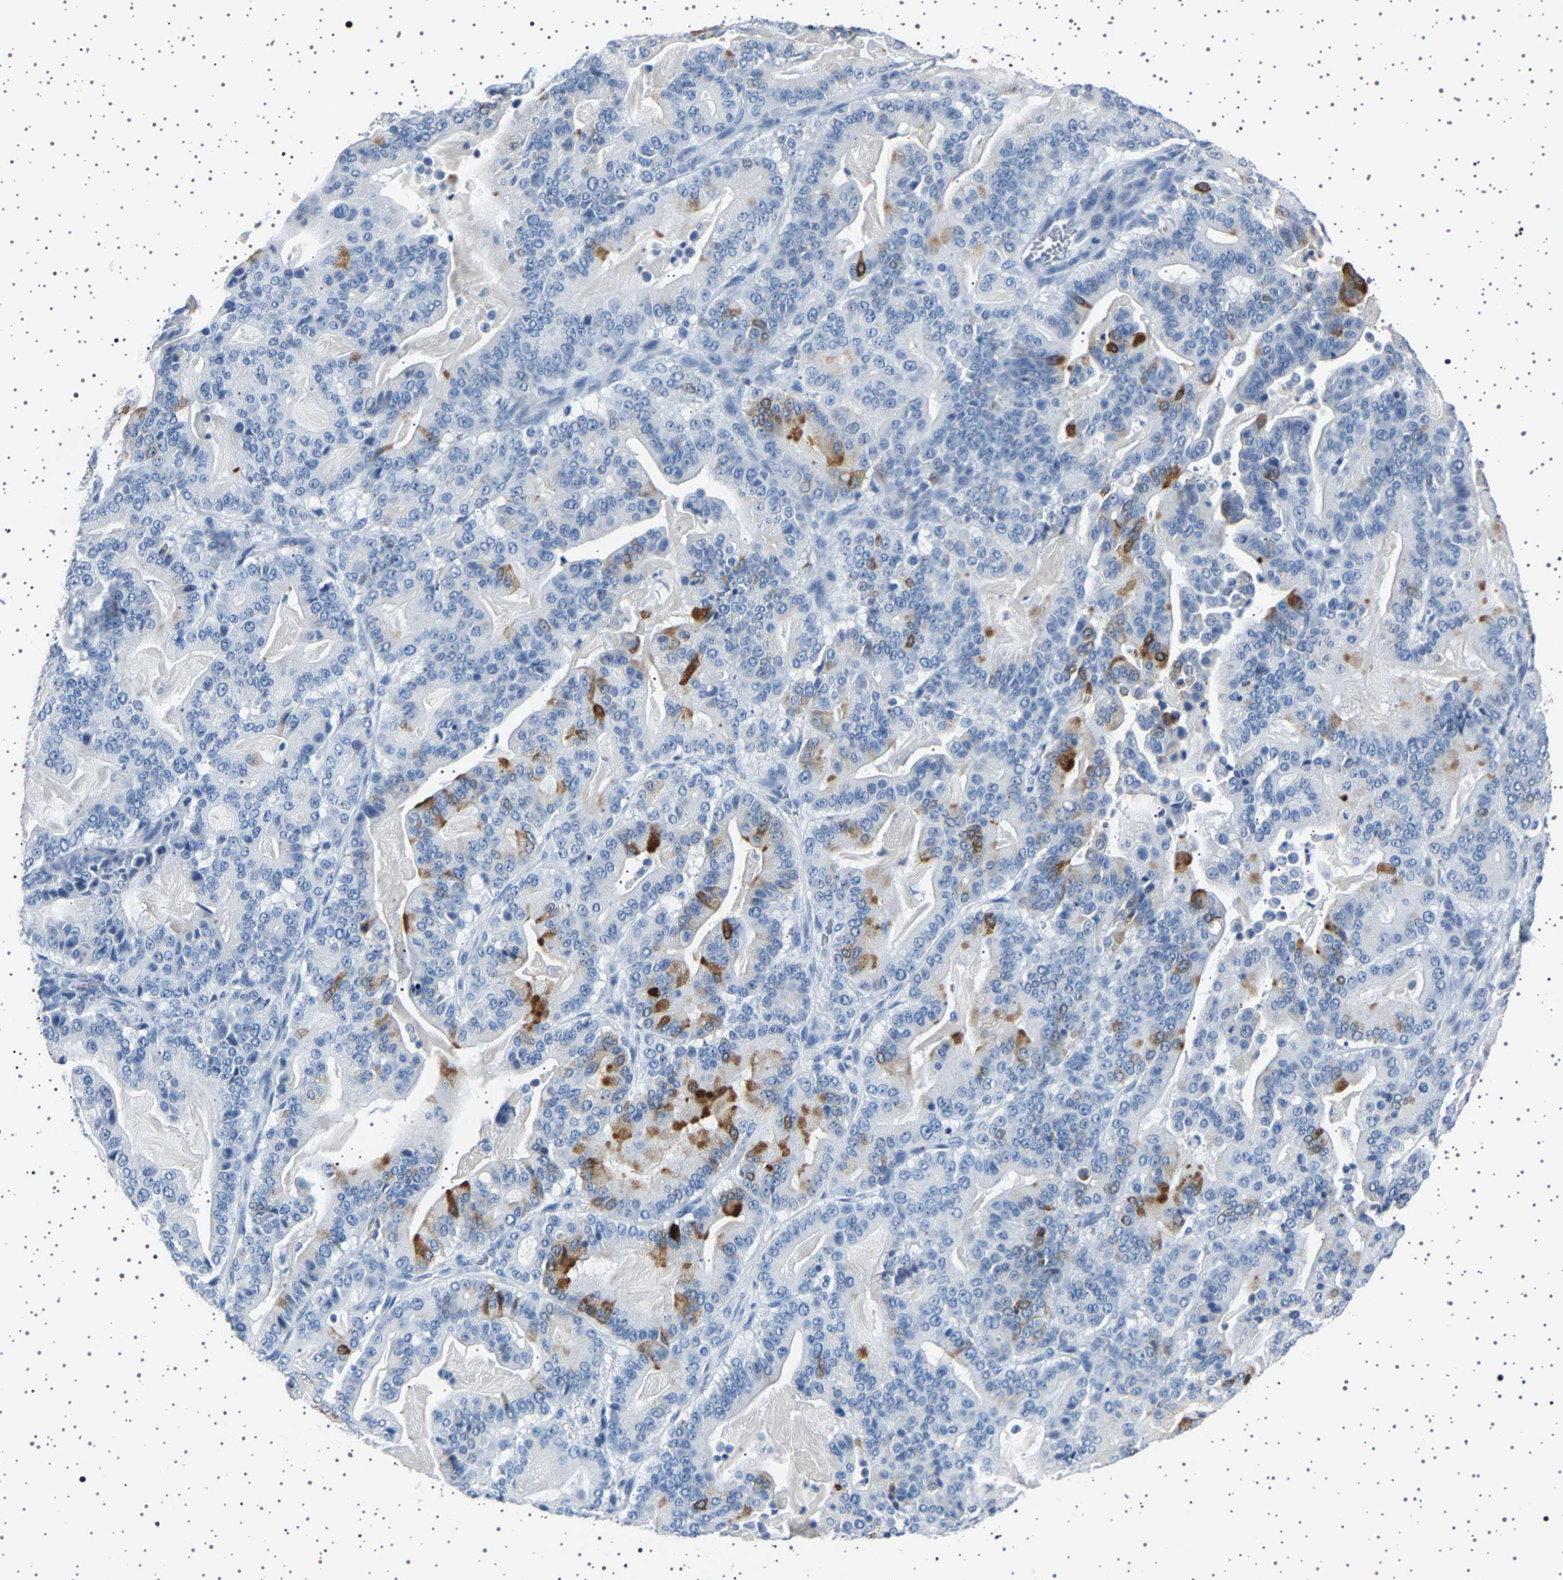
{"staining": {"intensity": "strong", "quantity": "<25%", "location": "cytoplasmic/membranous"}, "tissue": "pancreatic cancer", "cell_type": "Tumor cells", "image_type": "cancer", "snomed": [{"axis": "morphology", "description": "Adenocarcinoma, NOS"}, {"axis": "topography", "description": "Pancreas"}], "caption": "A medium amount of strong cytoplasmic/membranous positivity is present in approximately <25% of tumor cells in pancreatic cancer (adenocarcinoma) tissue.", "gene": "TFF3", "patient": {"sex": "male", "age": 63}}